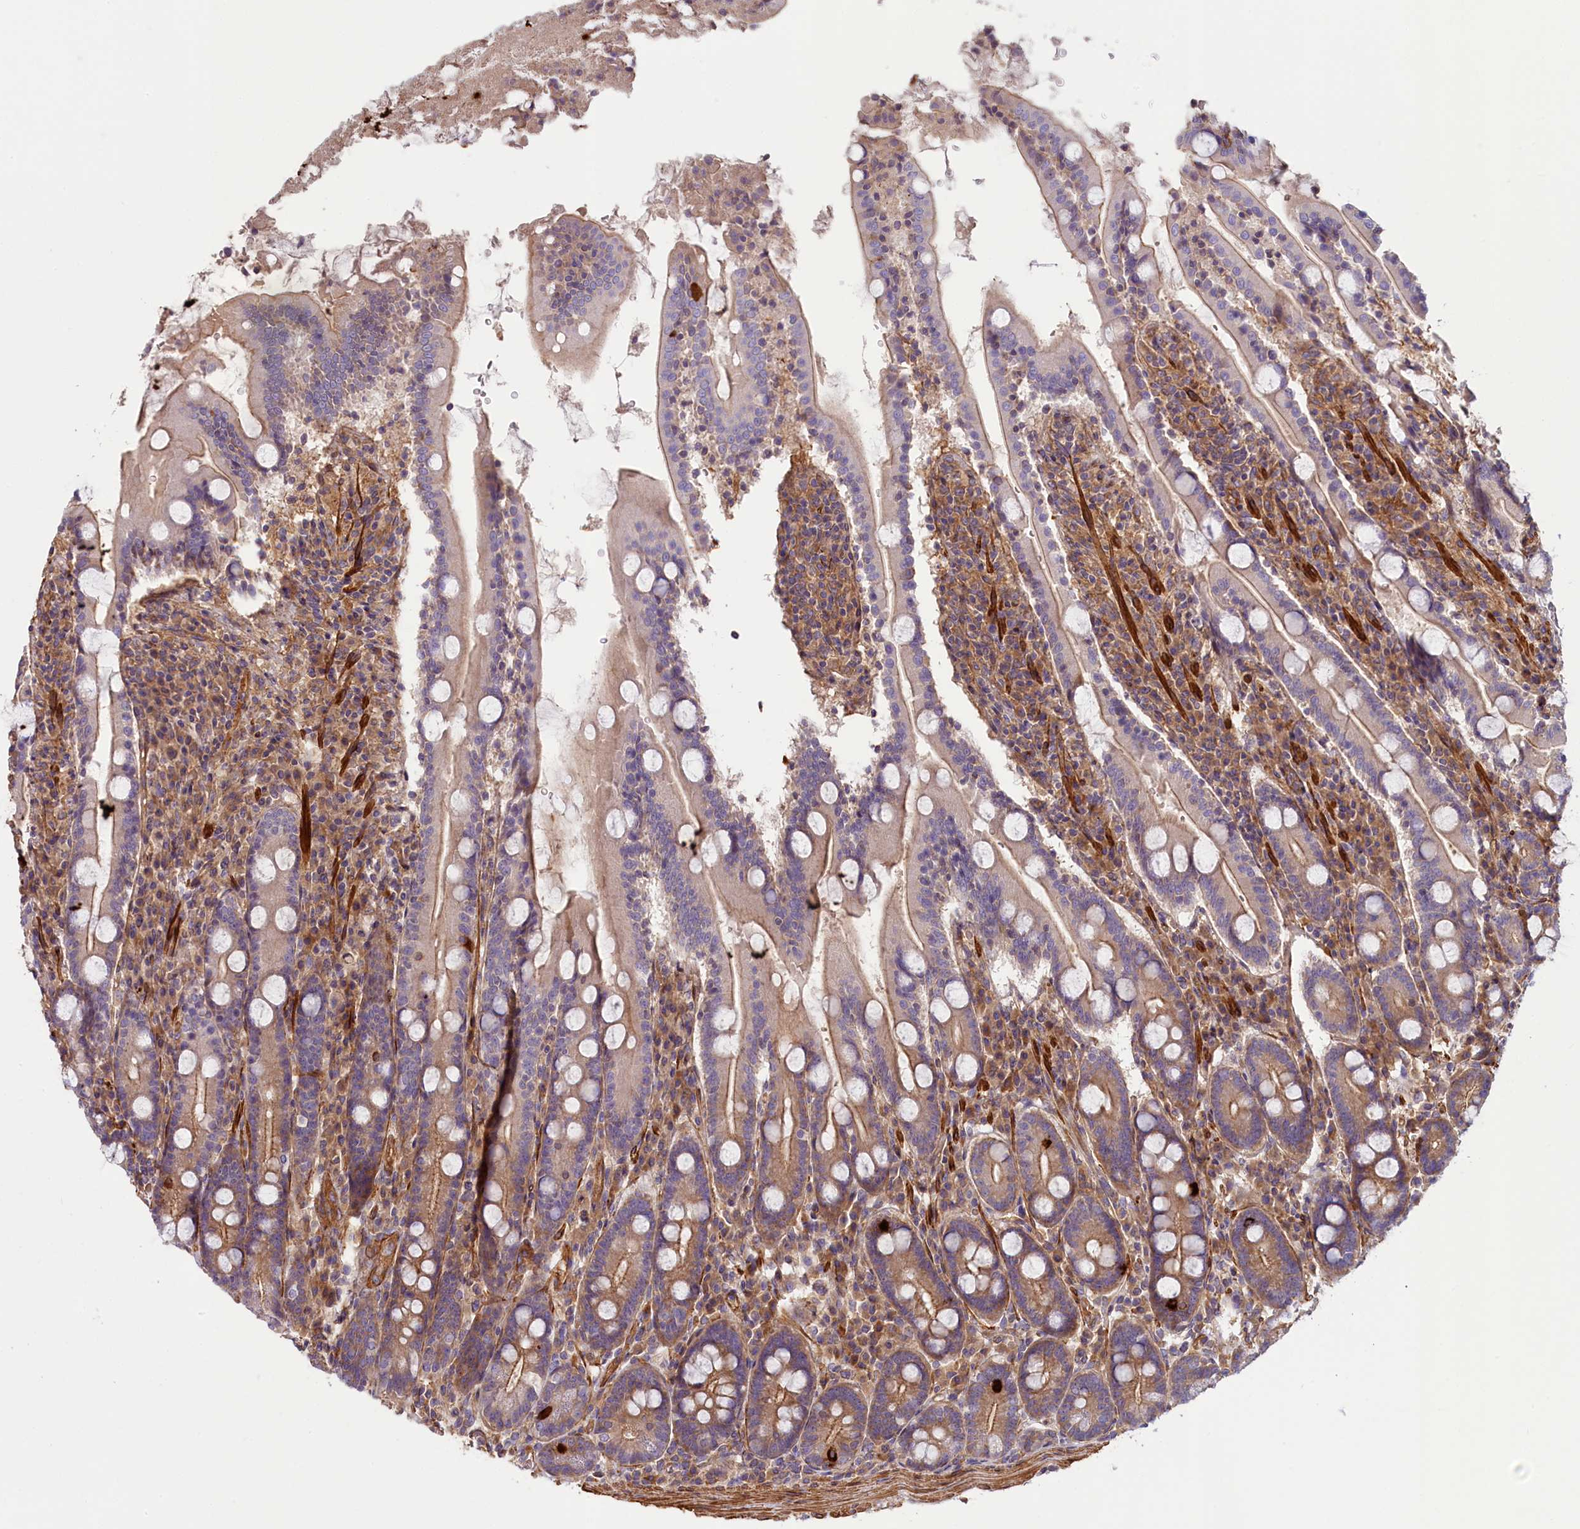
{"staining": {"intensity": "weak", "quantity": "25%-75%", "location": "cytoplasmic/membranous"}, "tissue": "duodenum", "cell_type": "Glandular cells", "image_type": "normal", "snomed": [{"axis": "morphology", "description": "Normal tissue, NOS"}, {"axis": "topography", "description": "Duodenum"}], "caption": "Glandular cells show low levels of weak cytoplasmic/membranous expression in about 25%-75% of cells in normal duodenum.", "gene": "FUZ", "patient": {"sex": "male", "age": 35}}